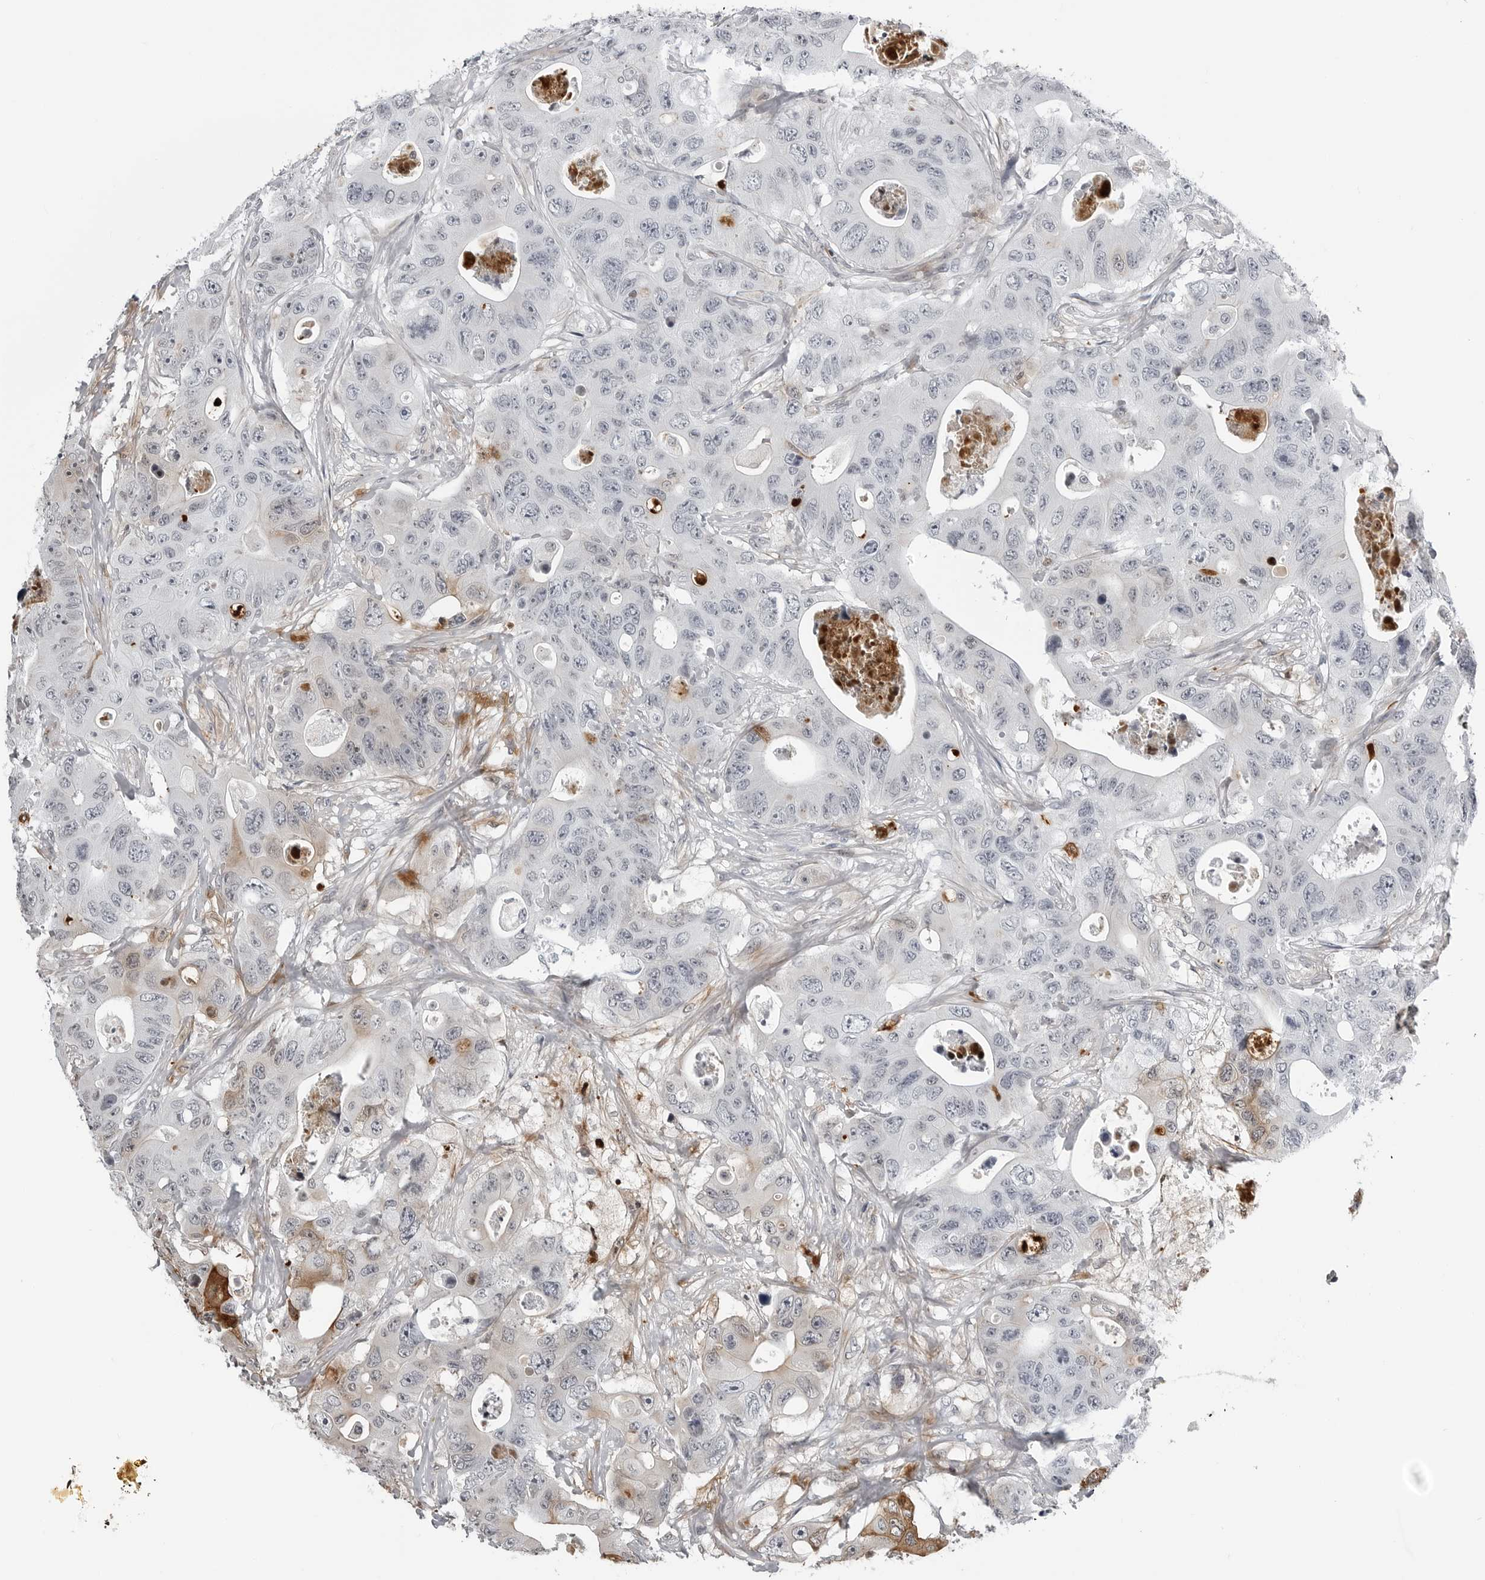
{"staining": {"intensity": "negative", "quantity": "none", "location": "none"}, "tissue": "colorectal cancer", "cell_type": "Tumor cells", "image_type": "cancer", "snomed": [{"axis": "morphology", "description": "Adenocarcinoma, NOS"}, {"axis": "topography", "description": "Colon"}], "caption": "This is an immunohistochemistry (IHC) micrograph of colorectal cancer (adenocarcinoma). There is no expression in tumor cells.", "gene": "CXCR5", "patient": {"sex": "female", "age": 46}}